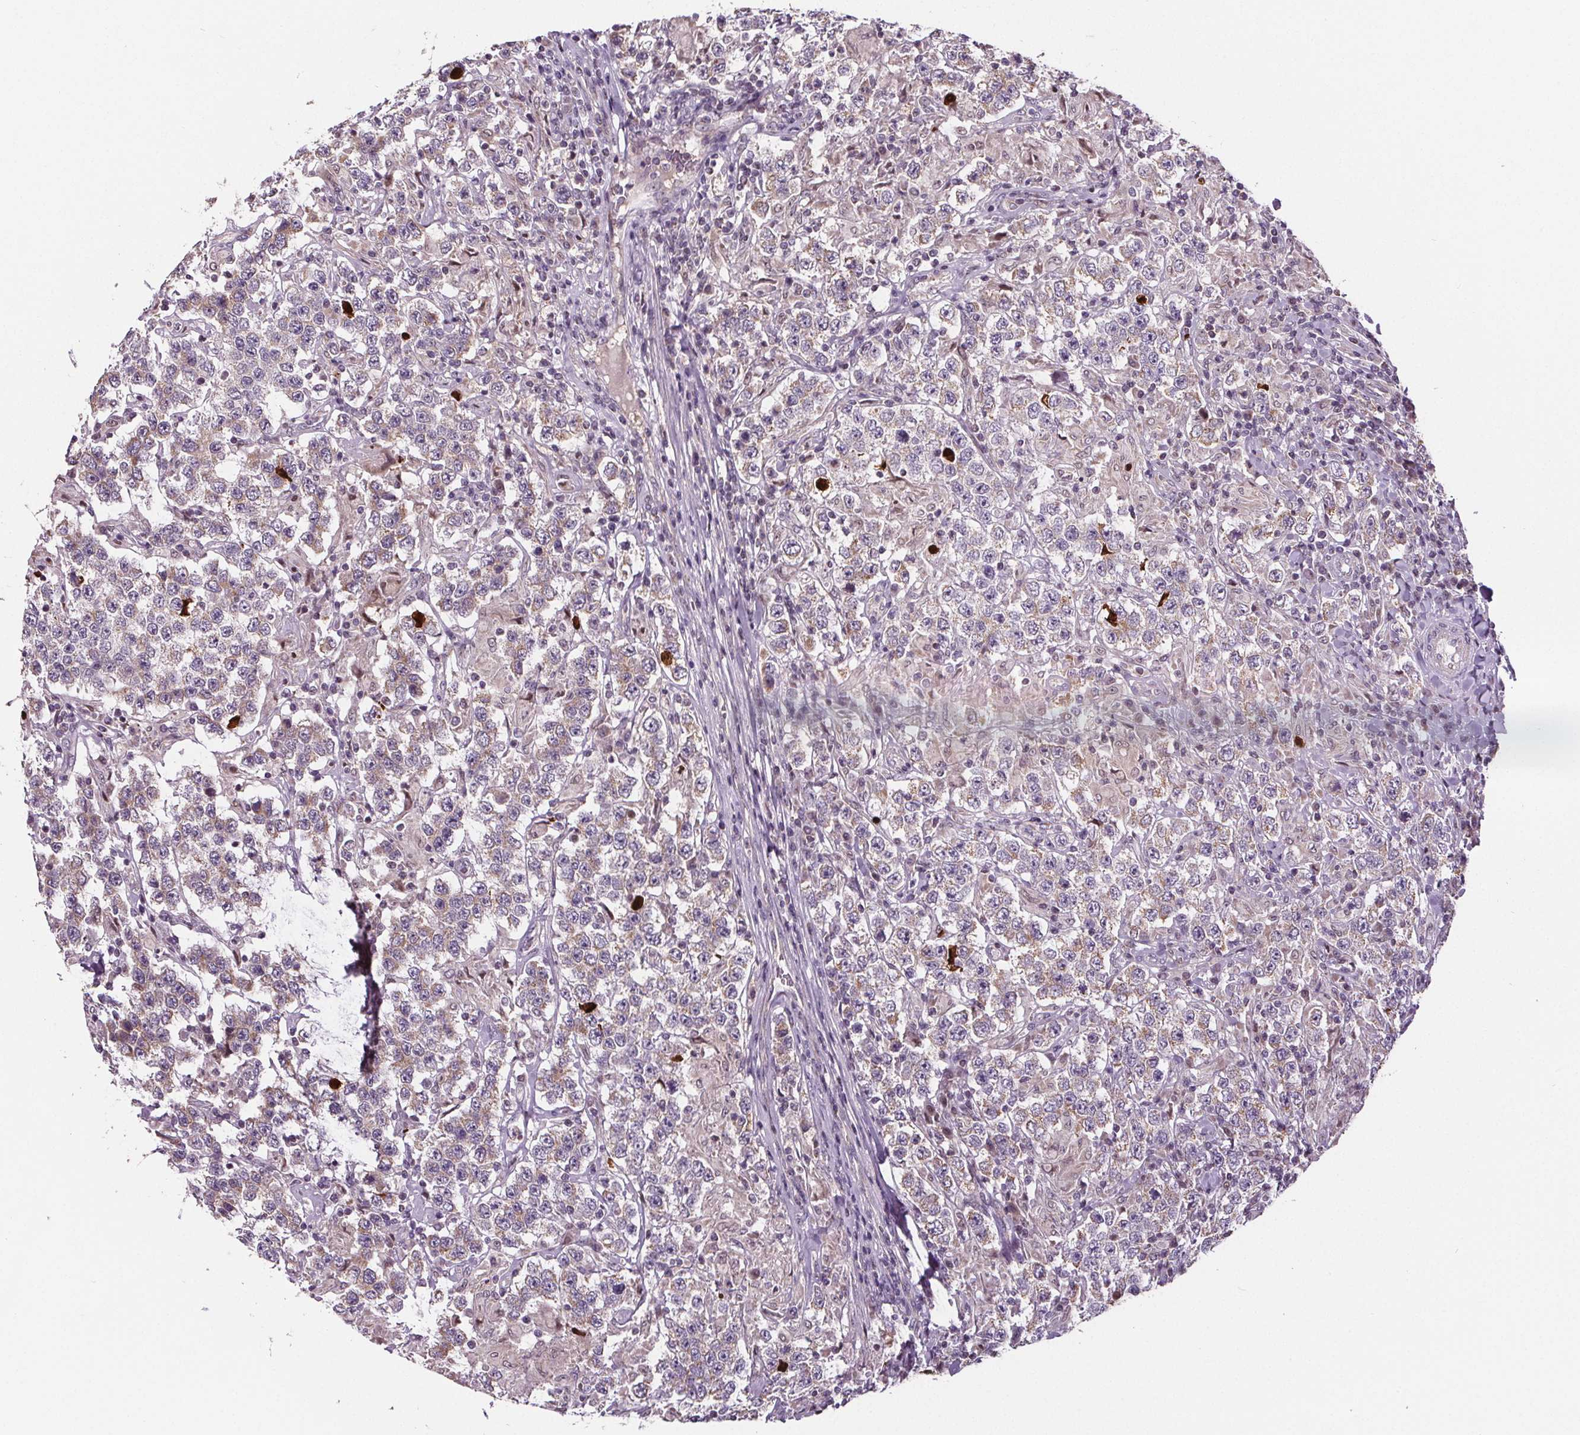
{"staining": {"intensity": "weak", "quantity": "25%-75%", "location": "cytoplasmic/membranous"}, "tissue": "testis cancer", "cell_type": "Tumor cells", "image_type": "cancer", "snomed": [{"axis": "morphology", "description": "Seminoma, NOS"}, {"axis": "morphology", "description": "Carcinoma, Embryonal, NOS"}, {"axis": "topography", "description": "Testis"}], "caption": "Testis cancer (embryonal carcinoma) was stained to show a protein in brown. There is low levels of weak cytoplasmic/membranous positivity in approximately 25%-75% of tumor cells. (DAB (3,3'-diaminobenzidine) IHC, brown staining for protein, blue staining for nuclei).", "gene": "SUCLA2", "patient": {"sex": "male", "age": 41}}